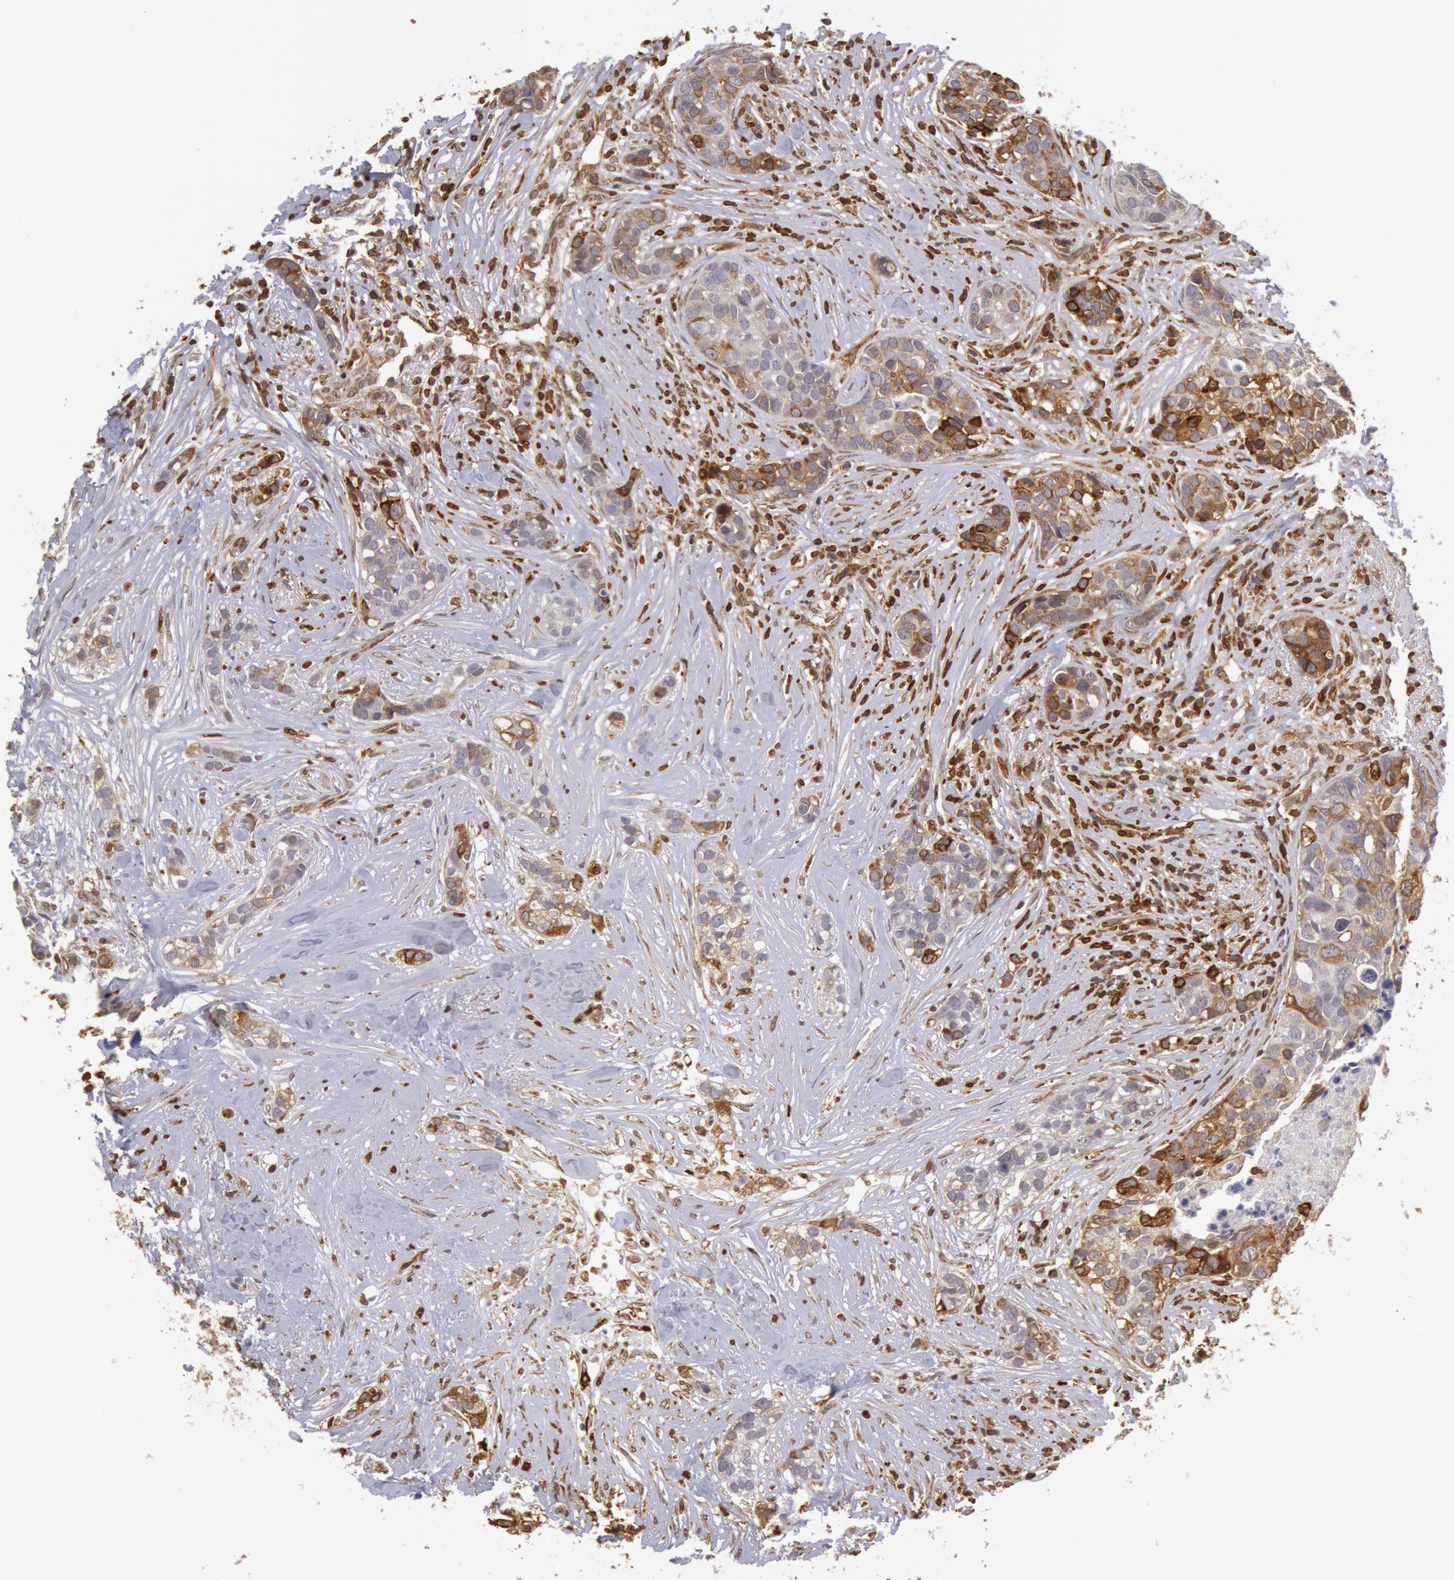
{"staining": {"intensity": "moderate", "quantity": ">75%", "location": "cytoplasmic/membranous"}, "tissue": "breast cancer", "cell_type": "Tumor cells", "image_type": "cancer", "snomed": [{"axis": "morphology", "description": "Duct carcinoma"}, {"axis": "topography", "description": "Breast"}], "caption": "A photomicrograph of human breast cancer (infiltrating ductal carcinoma) stained for a protein demonstrates moderate cytoplasmic/membranous brown staining in tumor cells.", "gene": "TAP2", "patient": {"sex": "female", "age": 91}}